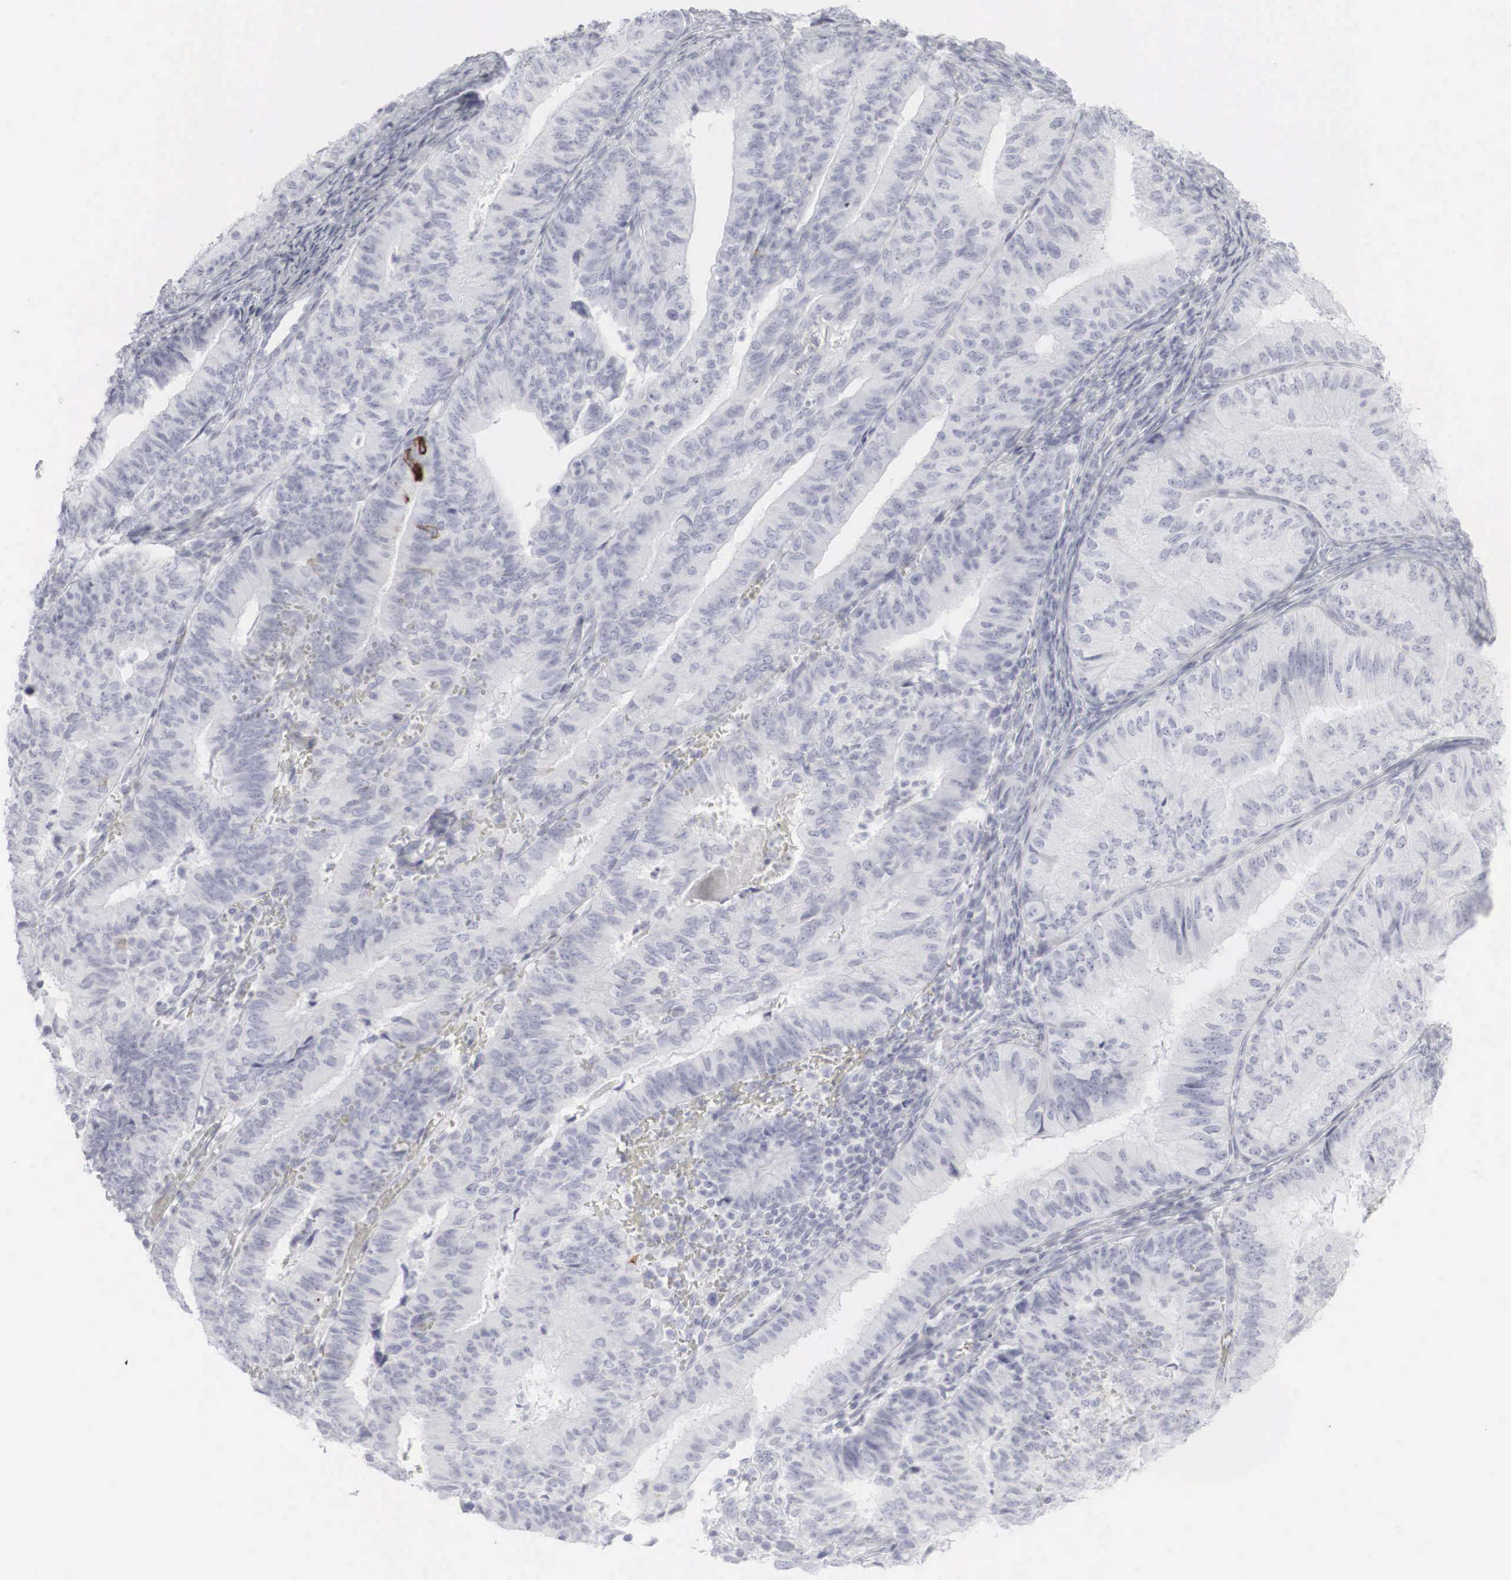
{"staining": {"intensity": "negative", "quantity": "none", "location": "none"}, "tissue": "endometrial cancer", "cell_type": "Tumor cells", "image_type": "cancer", "snomed": [{"axis": "morphology", "description": "Adenocarcinoma, NOS"}, {"axis": "topography", "description": "Endometrium"}], "caption": "An image of human endometrial cancer is negative for staining in tumor cells.", "gene": "KRT14", "patient": {"sex": "female", "age": 66}}